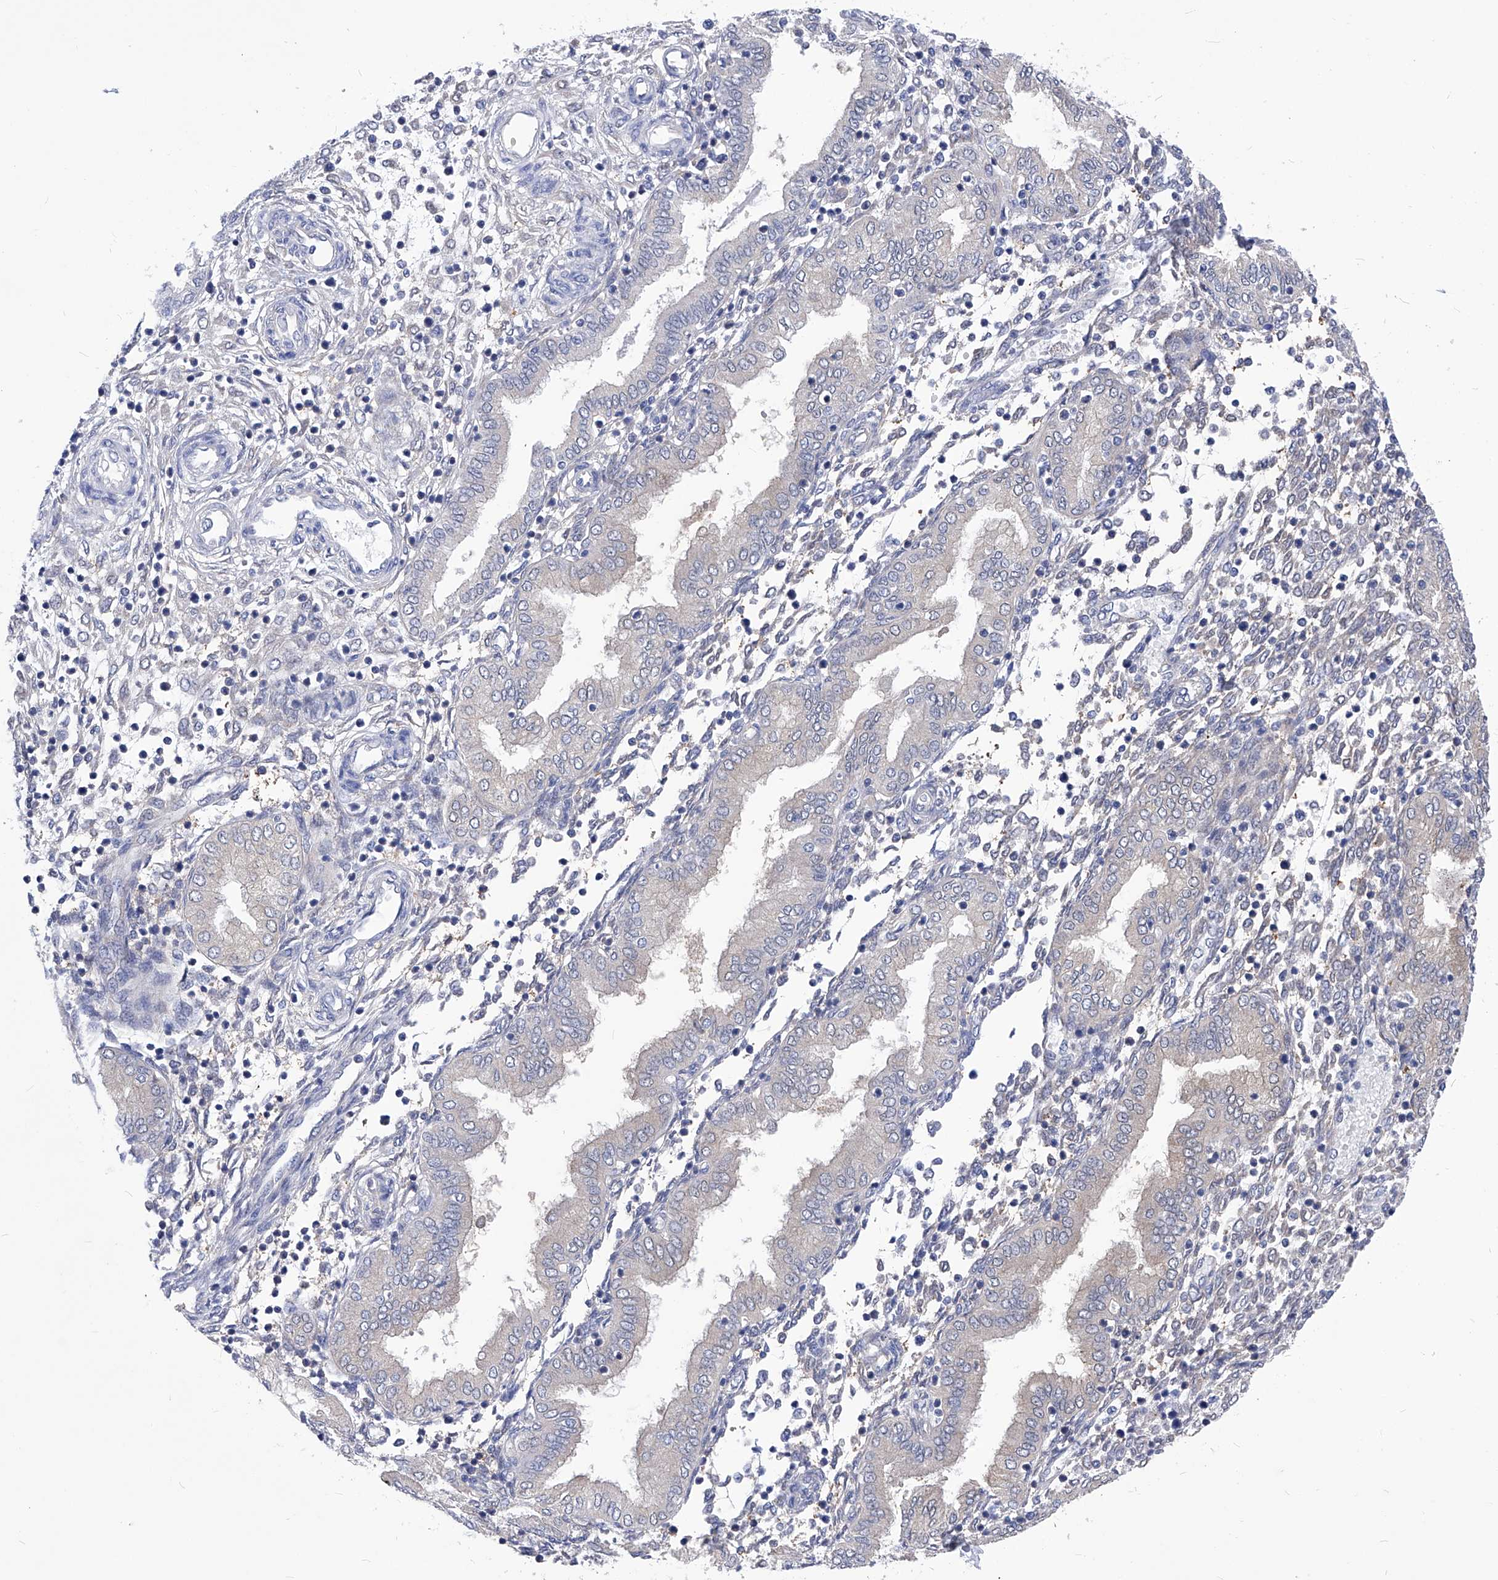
{"staining": {"intensity": "negative", "quantity": "none", "location": "none"}, "tissue": "endometrium", "cell_type": "Cells in endometrial stroma", "image_type": "normal", "snomed": [{"axis": "morphology", "description": "Normal tissue, NOS"}, {"axis": "topography", "description": "Endometrium"}], "caption": "Protein analysis of normal endometrium demonstrates no significant positivity in cells in endometrial stroma. The staining is performed using DAB brown chromogen with nuclei counter-stained in using hematoxylin.", "gene": "XPNPEP1", "patient": {"sex": "female", "age": 53}}